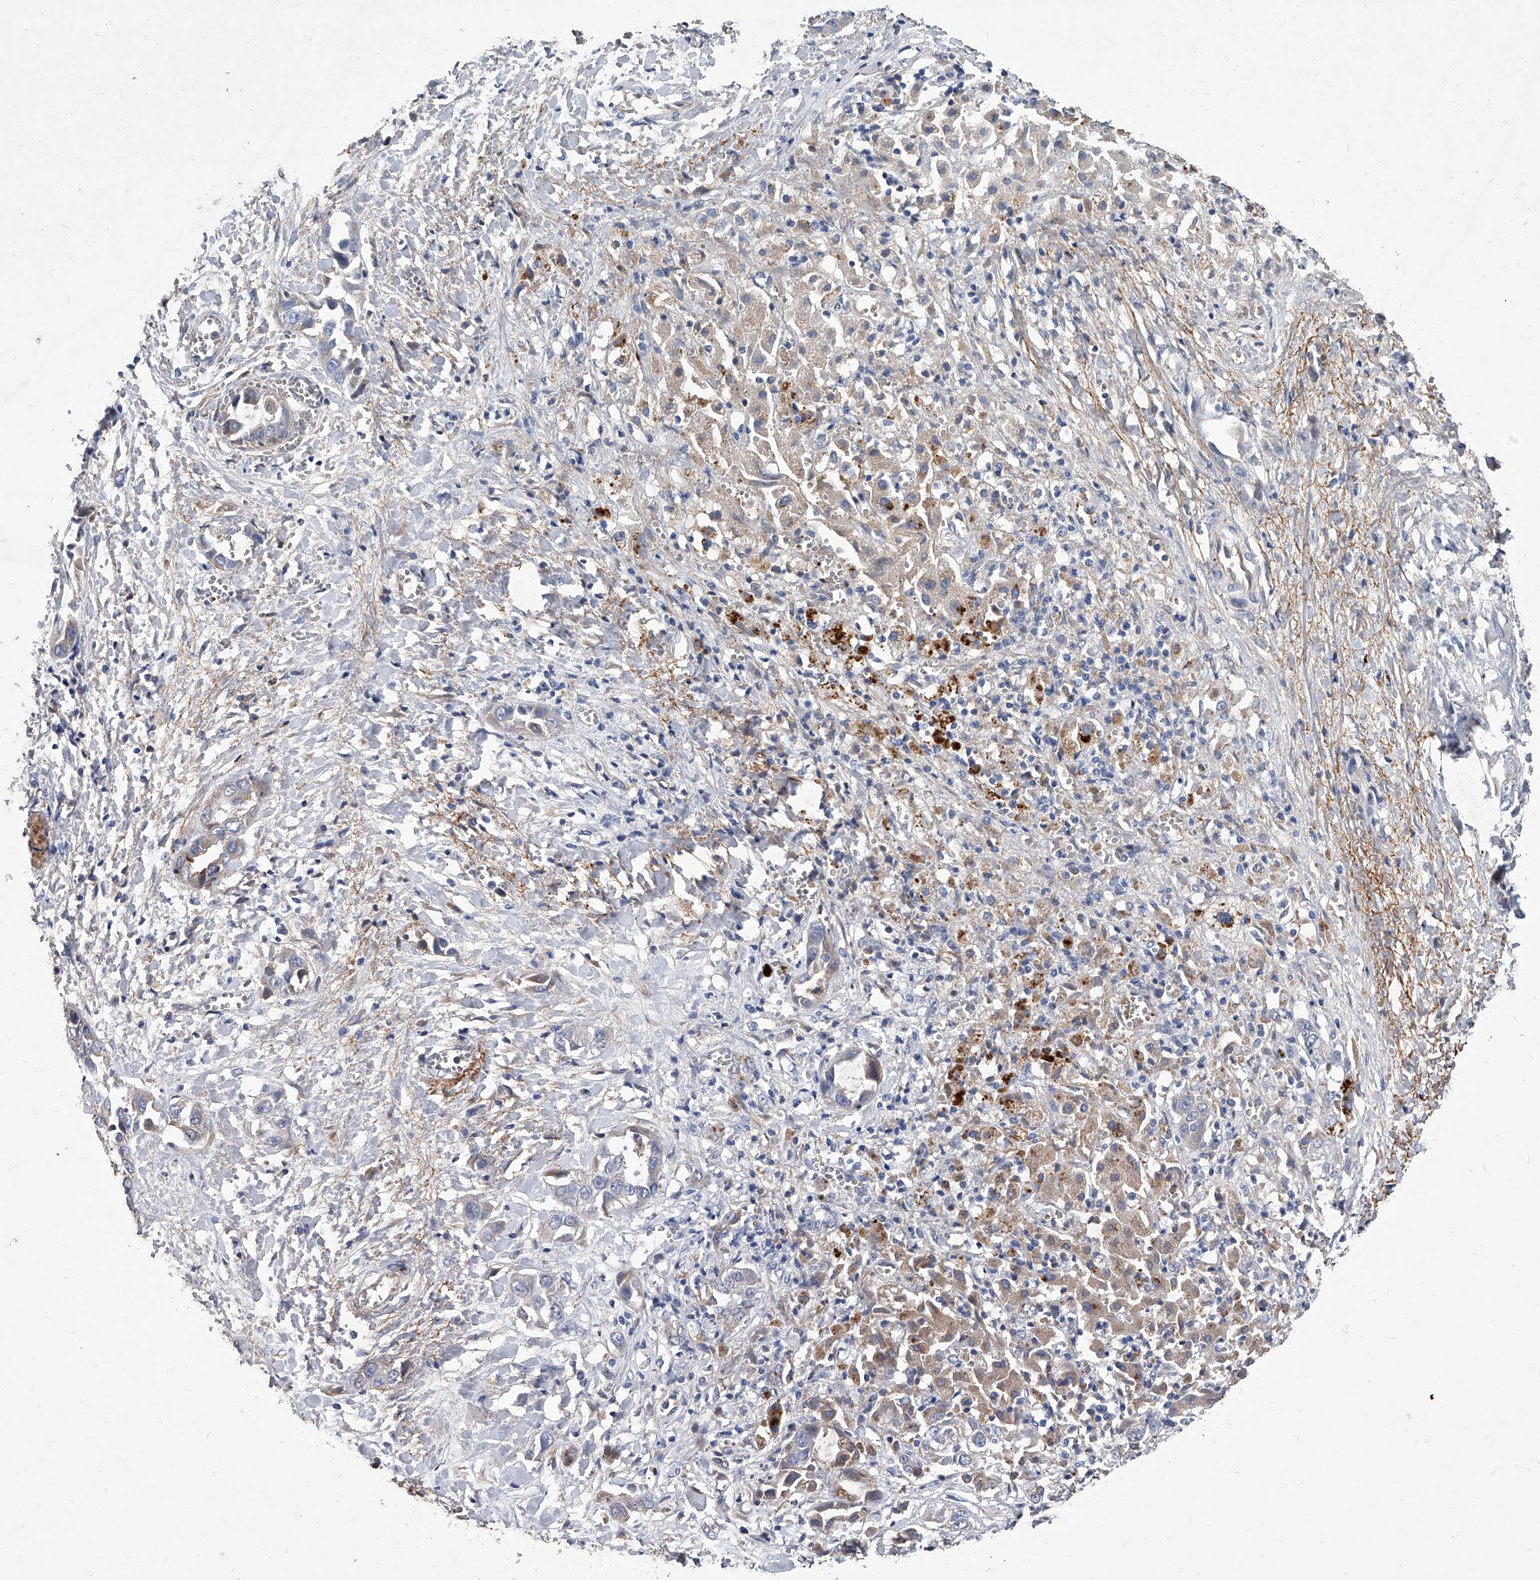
{"staining": {"intensity": "negative", "quantity": "none", "location": "none"}, "tissue": "liver cancer", "cell_type": "Tumor cells", "image_type": "cancer", "snomed": [{"axis": "morphology", "description": "Cholangiocarcinoma"}, {"axis": "topography", "description": "Liver"}], "caption": "Immunohistochemistry (IHC) of human liver cancer demonstrates no positivity in tumor cells. (Stains: DAB (3,3'-diaminobenzidine) immunohistochemistry (IHC) with hematoxylin counter stain, Microscopy: brightfield microscopy at high magnification).", "gene": "C5", "patient": {"sex": "female", "age": 52}}